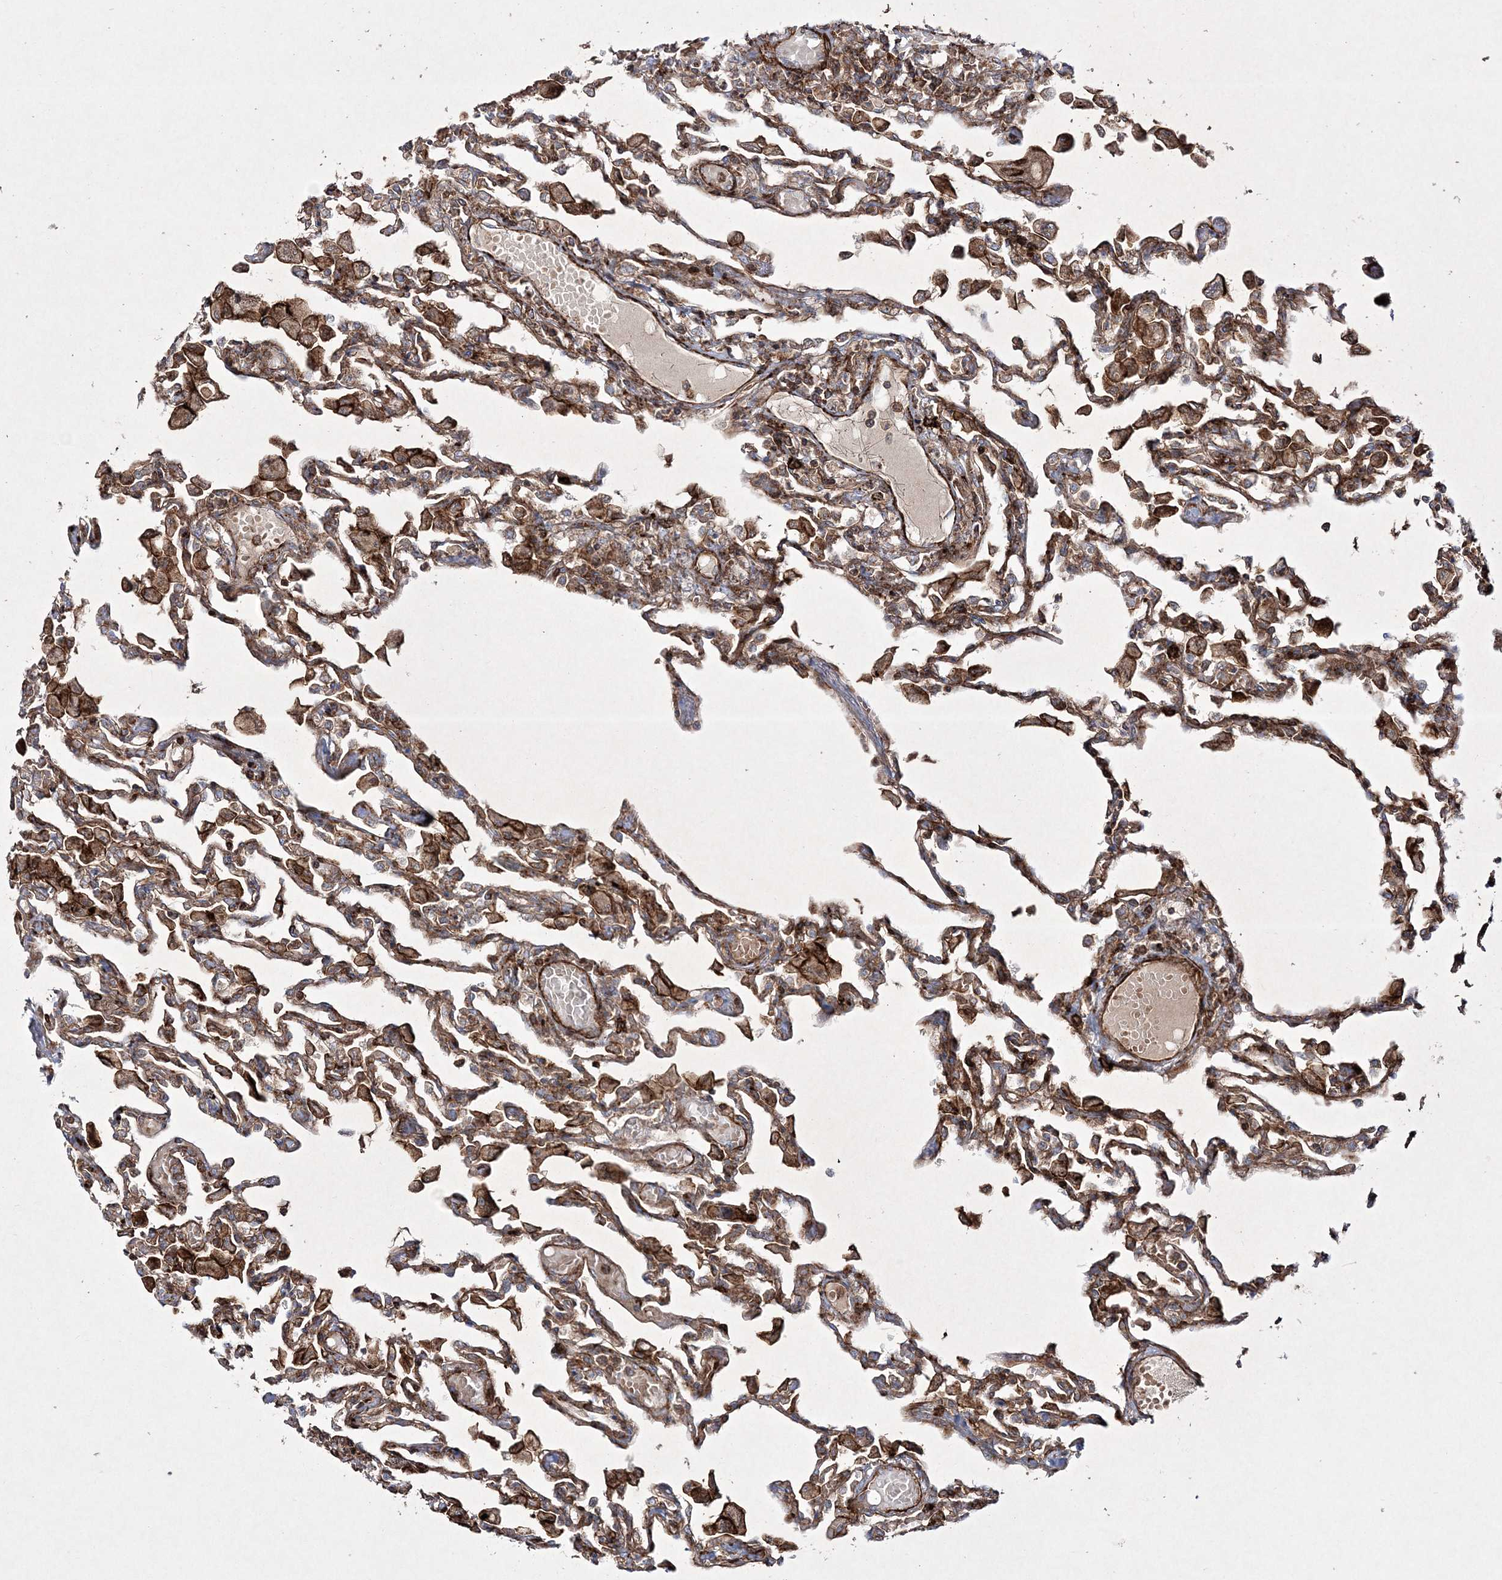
{"staining": {"intensity": "moderate", "quantity": ">75%", "location": "cytoplasmic/membranous"}, "tissue": "lung", "cell_type": "Alveolar cells", "image_type": "normal", "snomed": [{"axis": "morphology", "description": "Normal tissue, NOS"}, {"axis": "topography", "description": "Bronchus"}, {"axis": "topography", "description": "Lung"}], "caption": "Alveolar cells reveal medium levels of moderate cytoplasmic/membranous positivity in approximately >75% of cells in unremarkable human lung.", "gene": "RICTOR", "patient": {"sex": "female", "age": 49}}